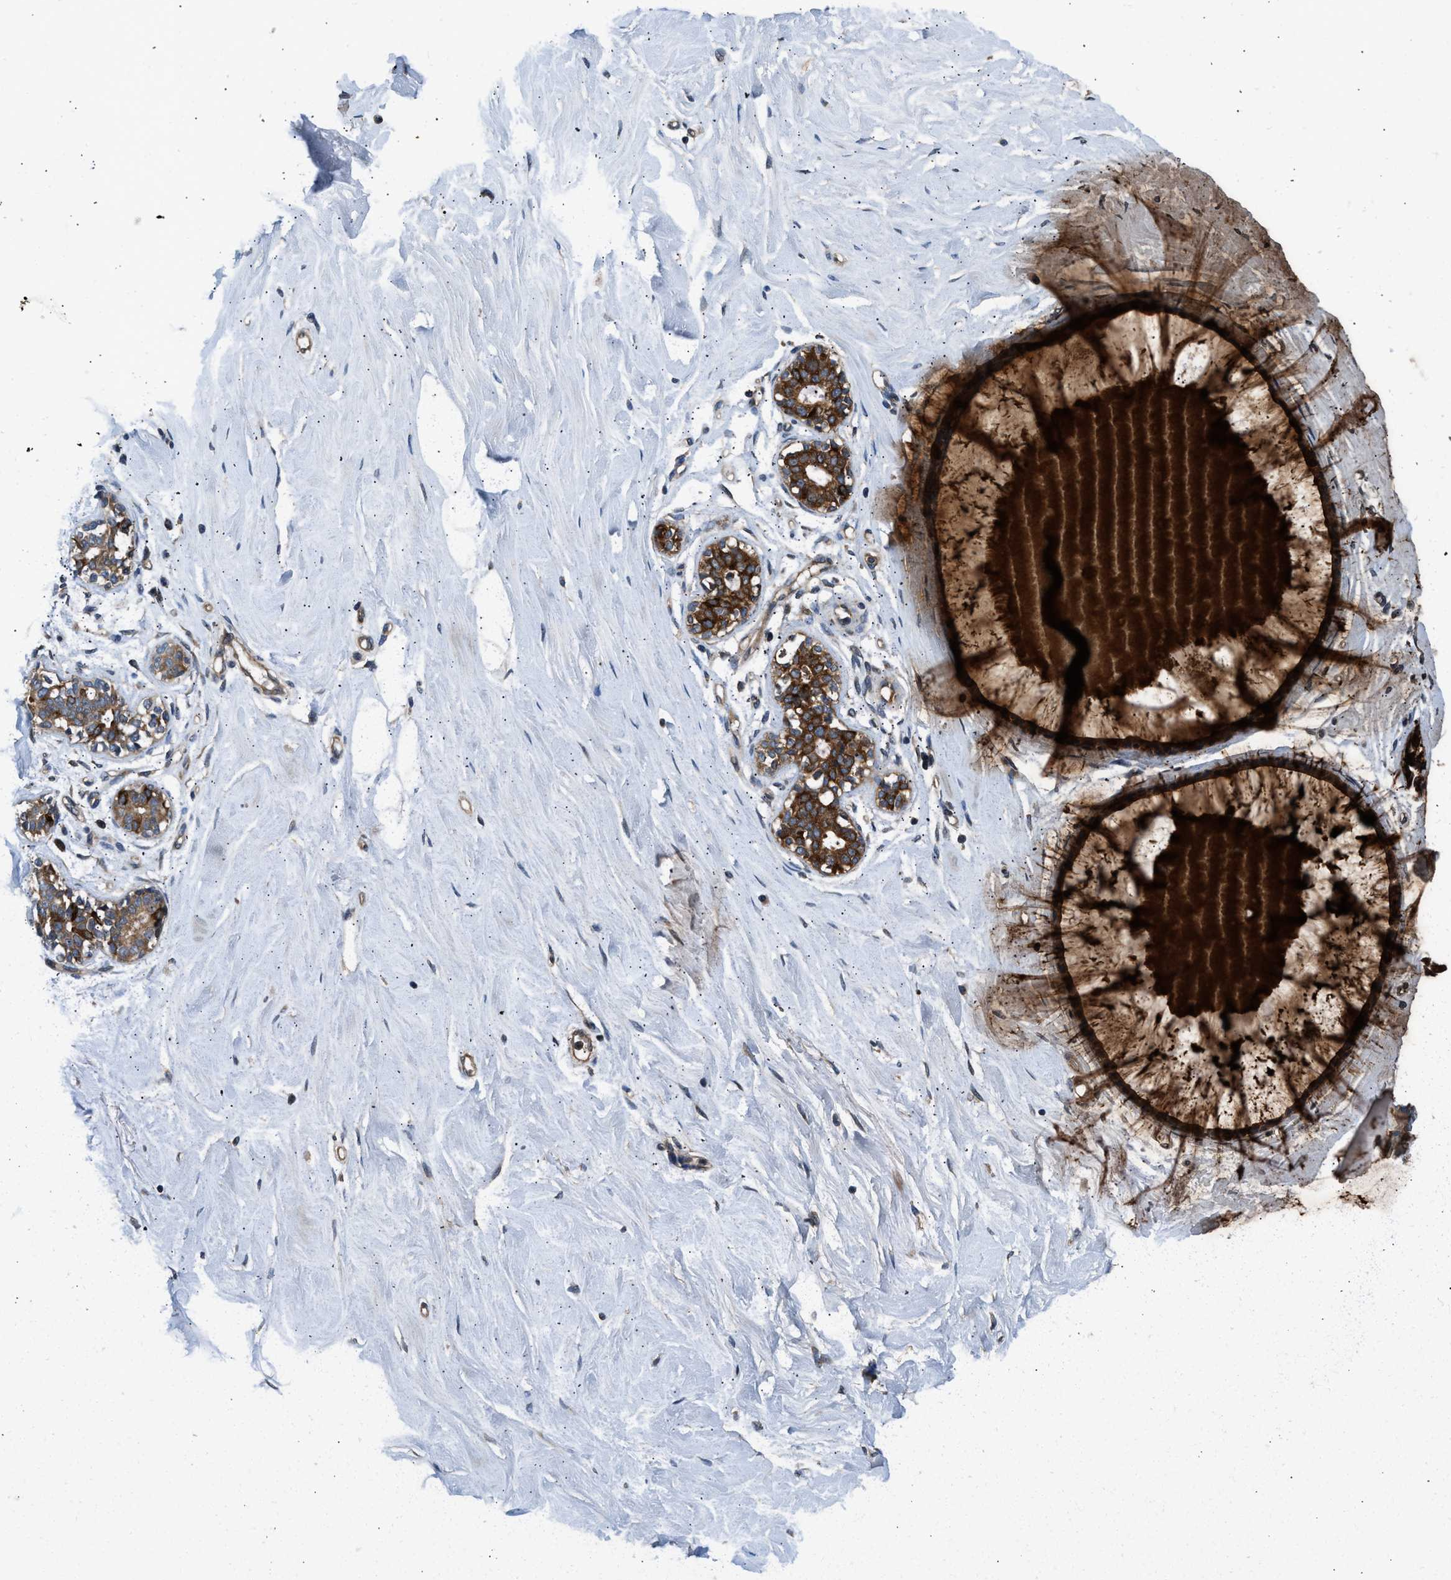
{"staining": {"intensity": "weak", "quantity": "25%-75%", "location": "cytoplasmic/membranous"}, "tissue": "breast", "cell_type": "Adipocytes", "image_type": "normal", "snomed": [{"axis": "morphology", "description": "Normal tissue, NOS"}, {"axis": "topography", "description": "Breast"}], "caption": "IHC photomicrograph of unremarkable breast: breast stained using immunohistochemistry (IHC) displays low levels of weak protein expression localized specifically in the cytoplasmic/membranous of adipocytes, appearing as a cytoplasmic/membranous brown color.", "gene": "IL3RA", "patient": {"sex": "female", "age": 23}}